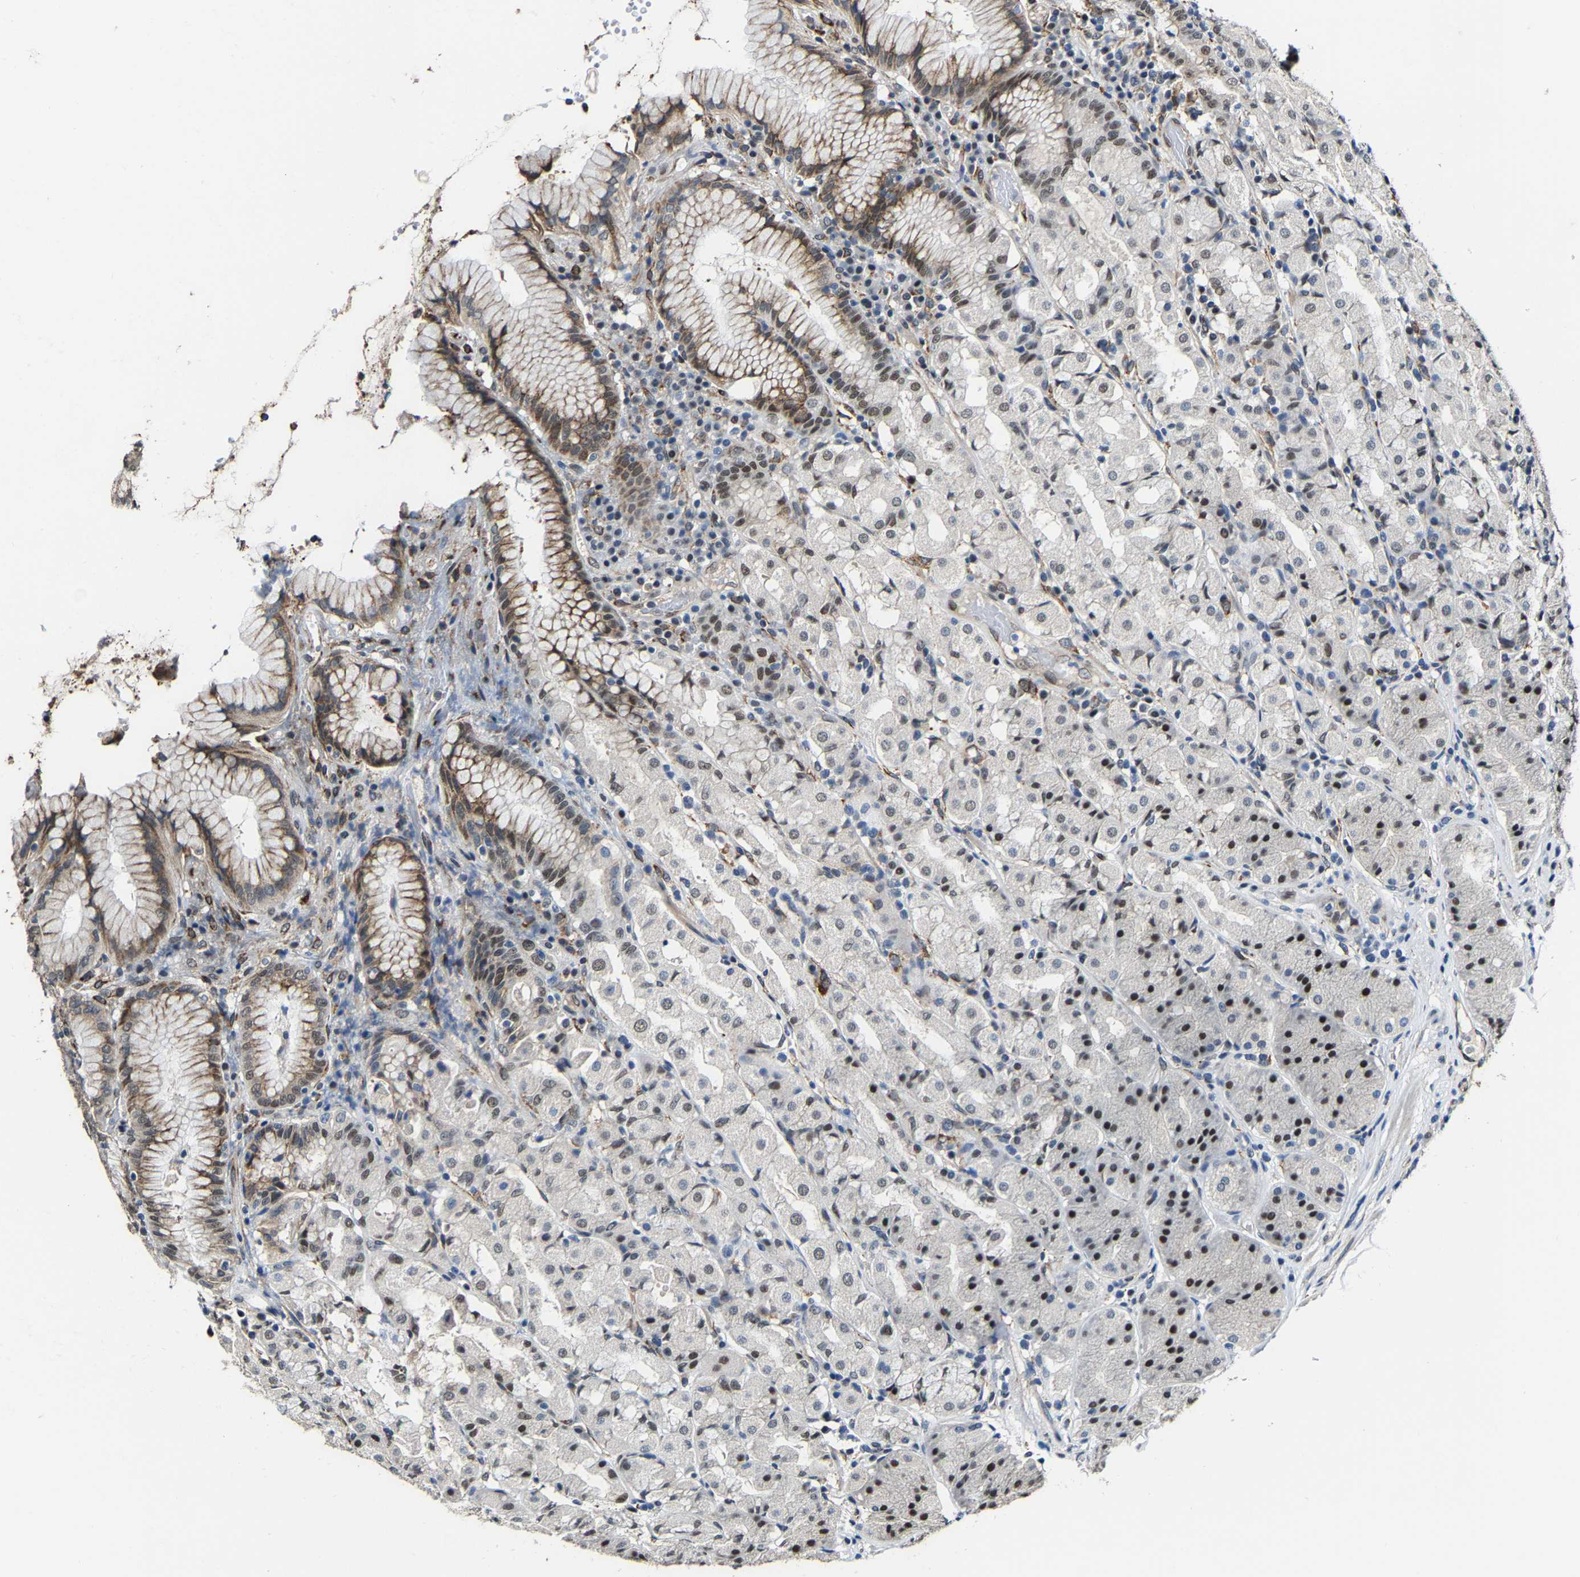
{"staining": {"intensity": "moderate", "quantity": "25%-75%", "location": "cytoplasmic/membranous,nuclear"}, "tissue": "stomach", "cell_type": "Glandular cells", "image_type": "normal", "snomed": [{"axis": "morphology", "description": "Normal tissue, NOS"}, {"axis": "topography", "description": "Stomach"}, {"axis": "topography", "description": "Stomach, lower"}], "caption": "Moderate cytoplasmic/membranous,nuclear staining is present in approximately 25%-75% of glandular cells in unremarkable stomach.", "gene": "METTL1", "patient": {"sex": "female", "age": 56}}